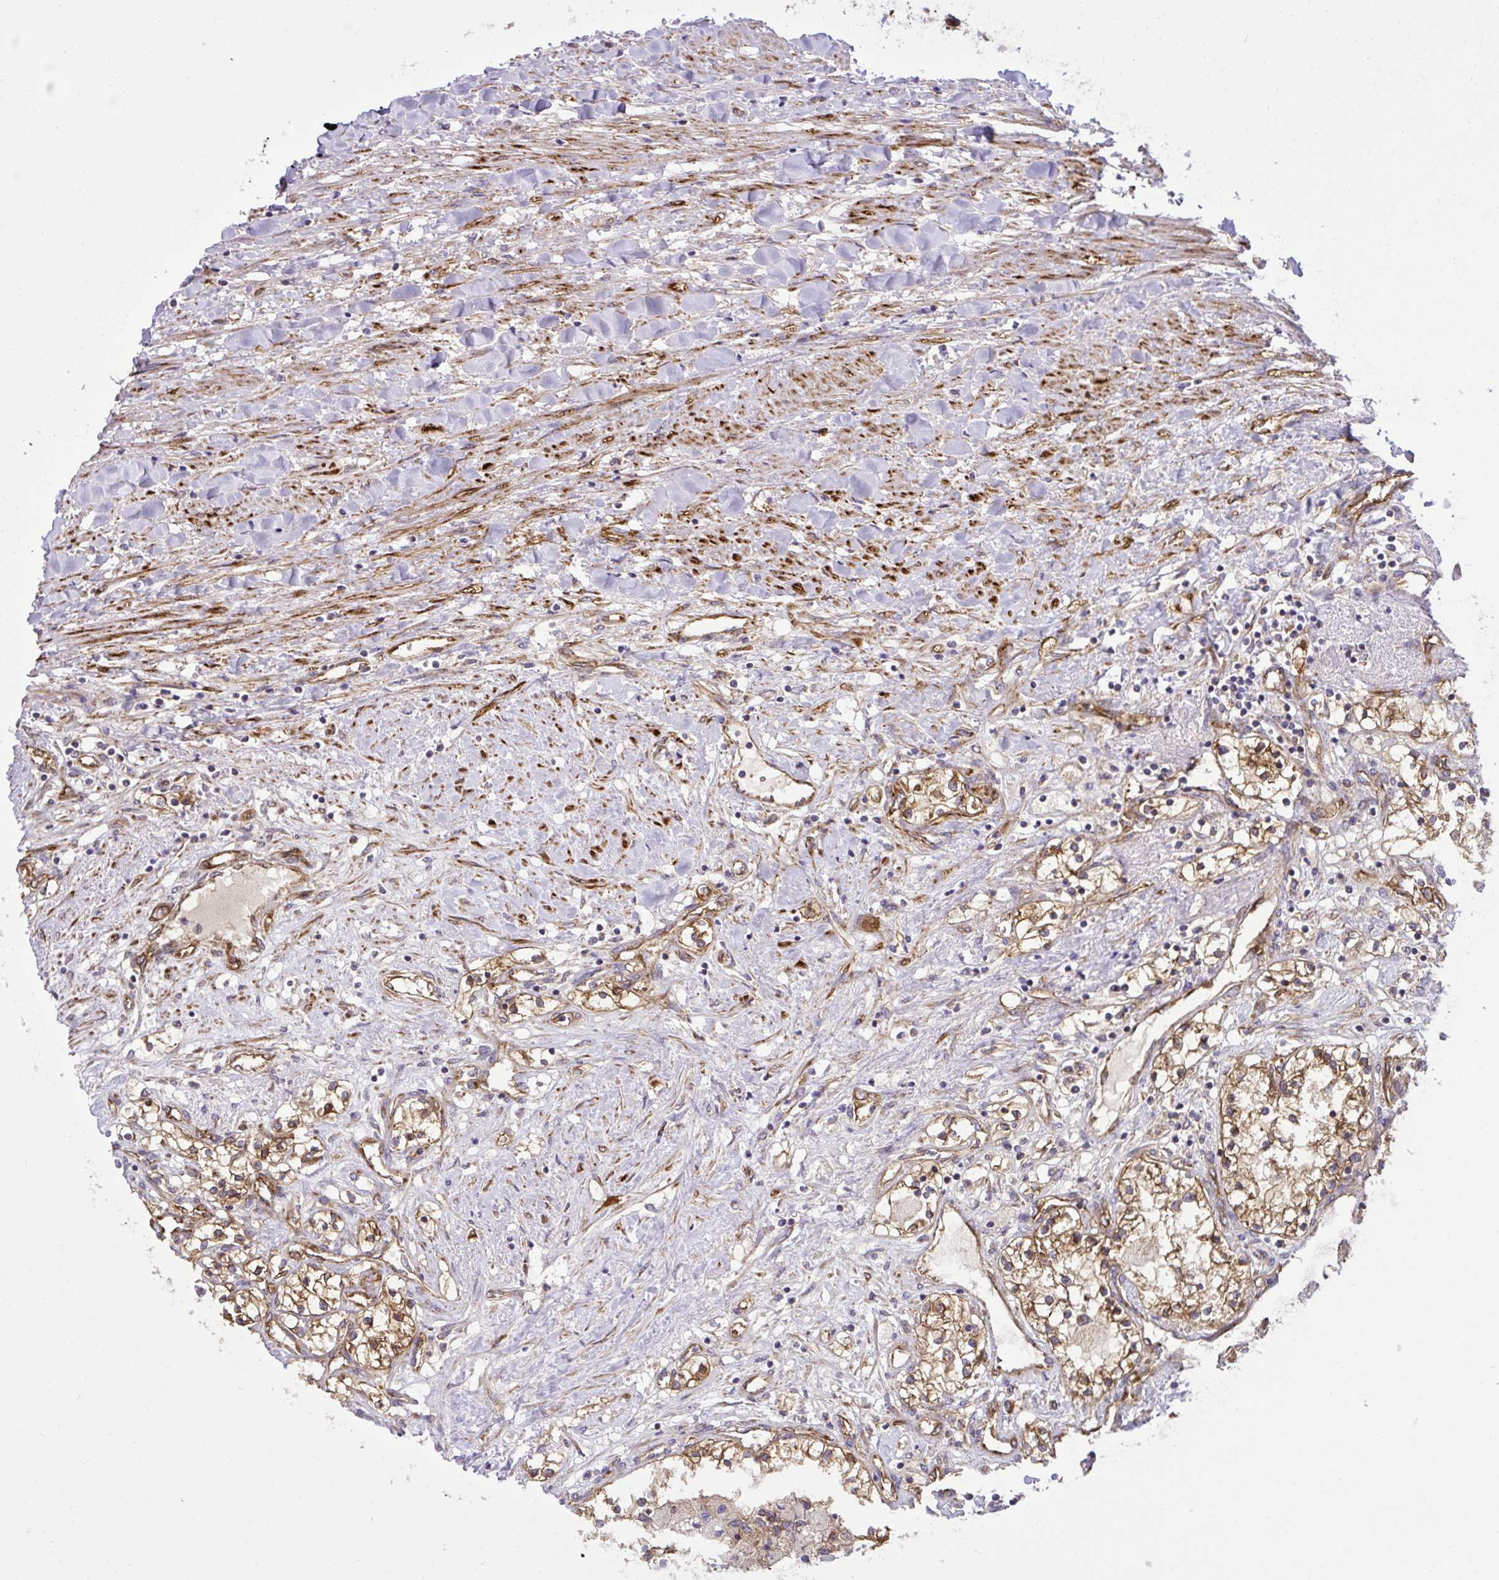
{"staining": {"intensity": "moderate", "quantity": ">75%", "location": "cytoplasmic/membranous"}, "tissue": "renal cancer", "cell_type": "Tumor cells", "image_type": "cancer", "snomed": [{"axis": "morphology", "description": "Adenocarcinoma, NOS"}, {"axis": "topography", "description": "Kidney"}], "caption": "Immunohistochemical staining of renal adenocarcinoma exhibits medium levels of moderate cytoplasmic/membranous protein staining in about >75% of tumor cells.", "gene": "LIMS1", "patient": {"sex": "male", "age": 68}}